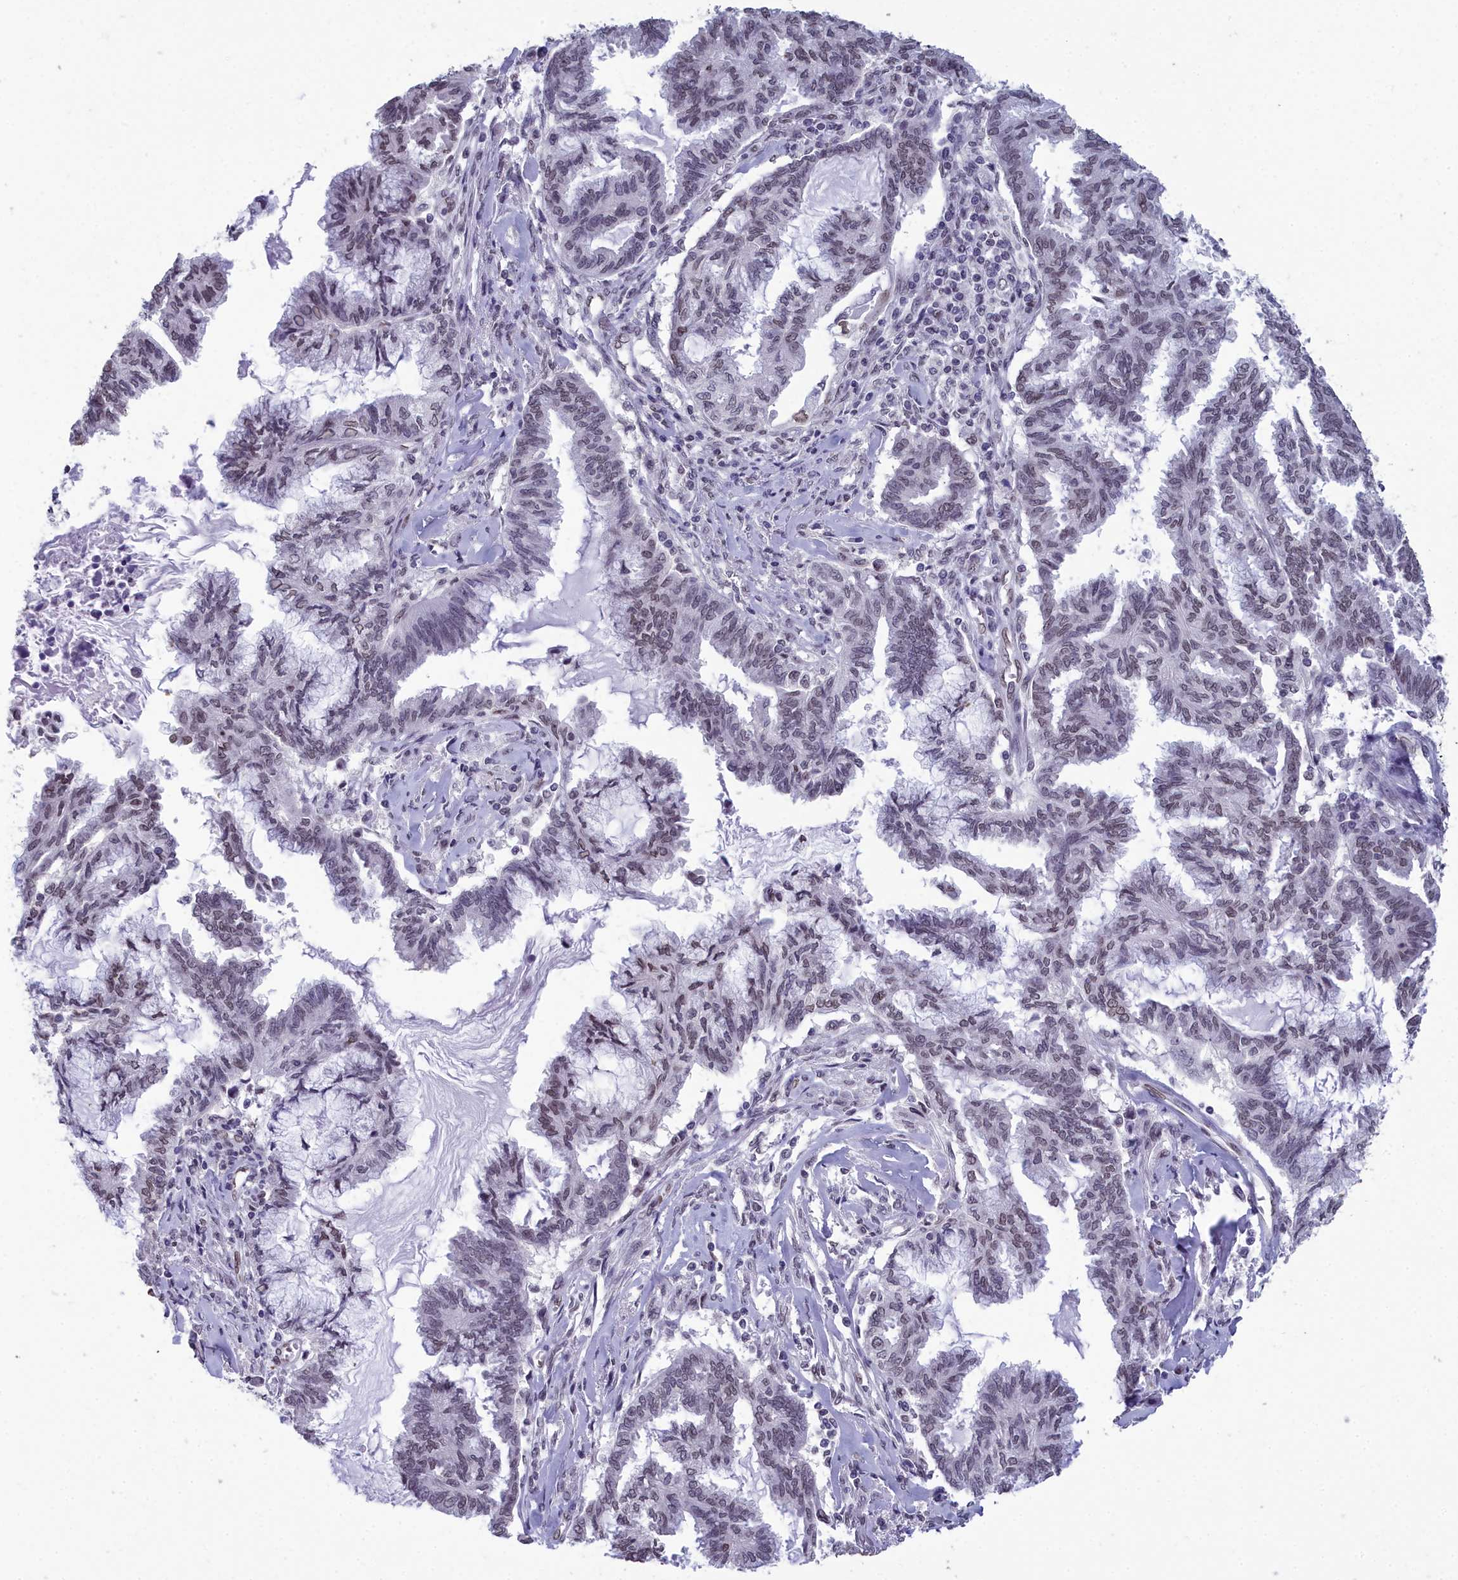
{"staining": {"intensity": "weak", "quantity": "25%-75%", "location": "nuclear"}, "tissue": "endometrial cancer", "cell_type": "Tumor cells", "image_type": "cancer", "snomed": [{"axis": "morphology", "description": "Adenocarcinoma, NOS"}, {"axis": "topography", "description": "Endometrium"}], "caption": "A histopathology image of human endometrial cancer stained for a protein reveals weak nuclear brown staining in tumor cells.", "gene": "CCDC97", "patient": {"sex": "female", "age": 86}}